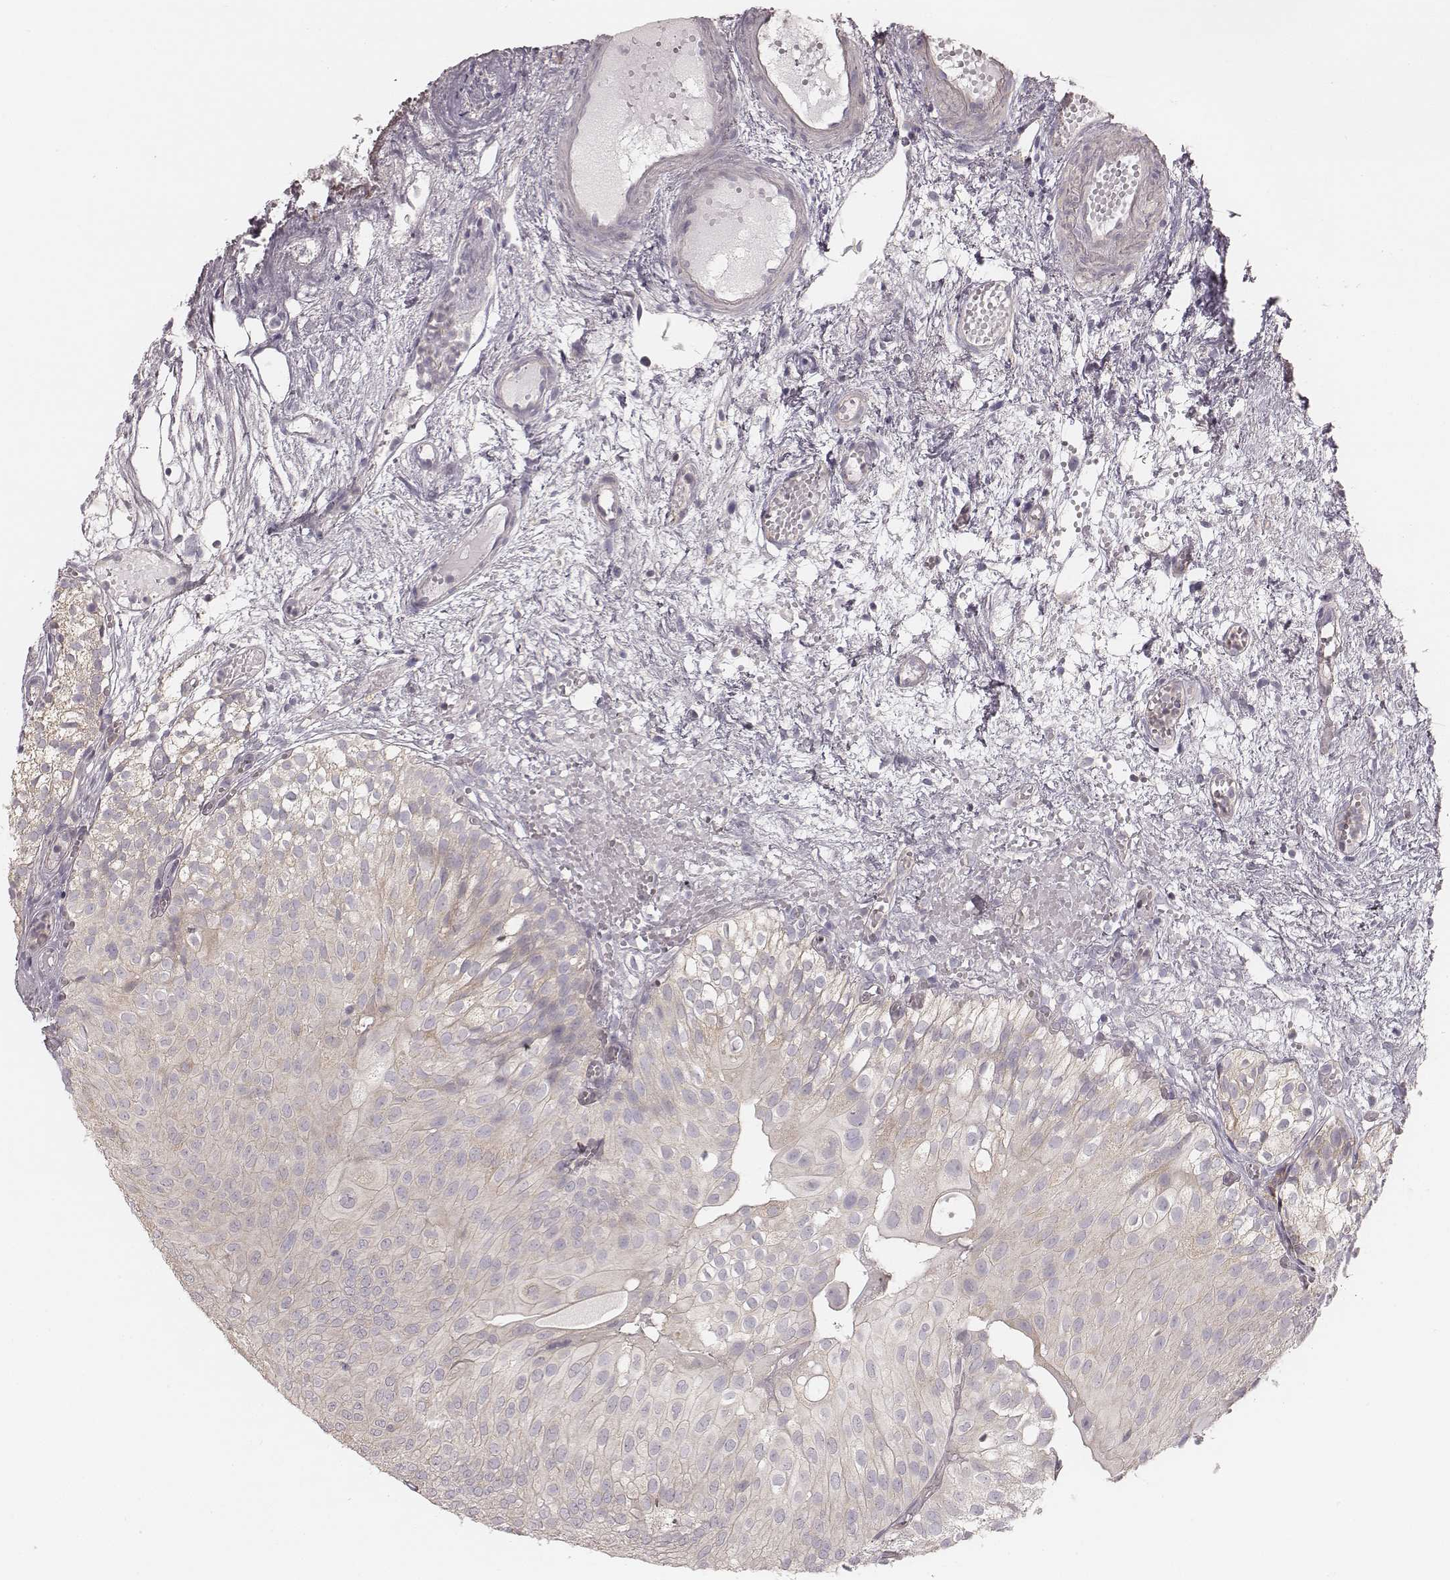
{"staining": {"intensity": "negative", "quantity": "none", "location": "none"}, "tissue": "urothelial cancer", "cell_type": "Tumor cells", "image_type": "cancer", "snomed": [{"axis": "morphology", "description": "Urothelial carcinoma, Low grade"}, {"axis": "topography", "description": "Urinary bladder"}], "caption": "An image of human urothelial carcinoma (low-grade) is negative for staining in tumor cells. (Stains: DAB immunohistochemistry (IHC) with hematoxylin counter stain, Microscopy: brightfield microscopy at high magnification).", "gene": "TDRD5", "patient": {"sex": "male", "age": 72}}